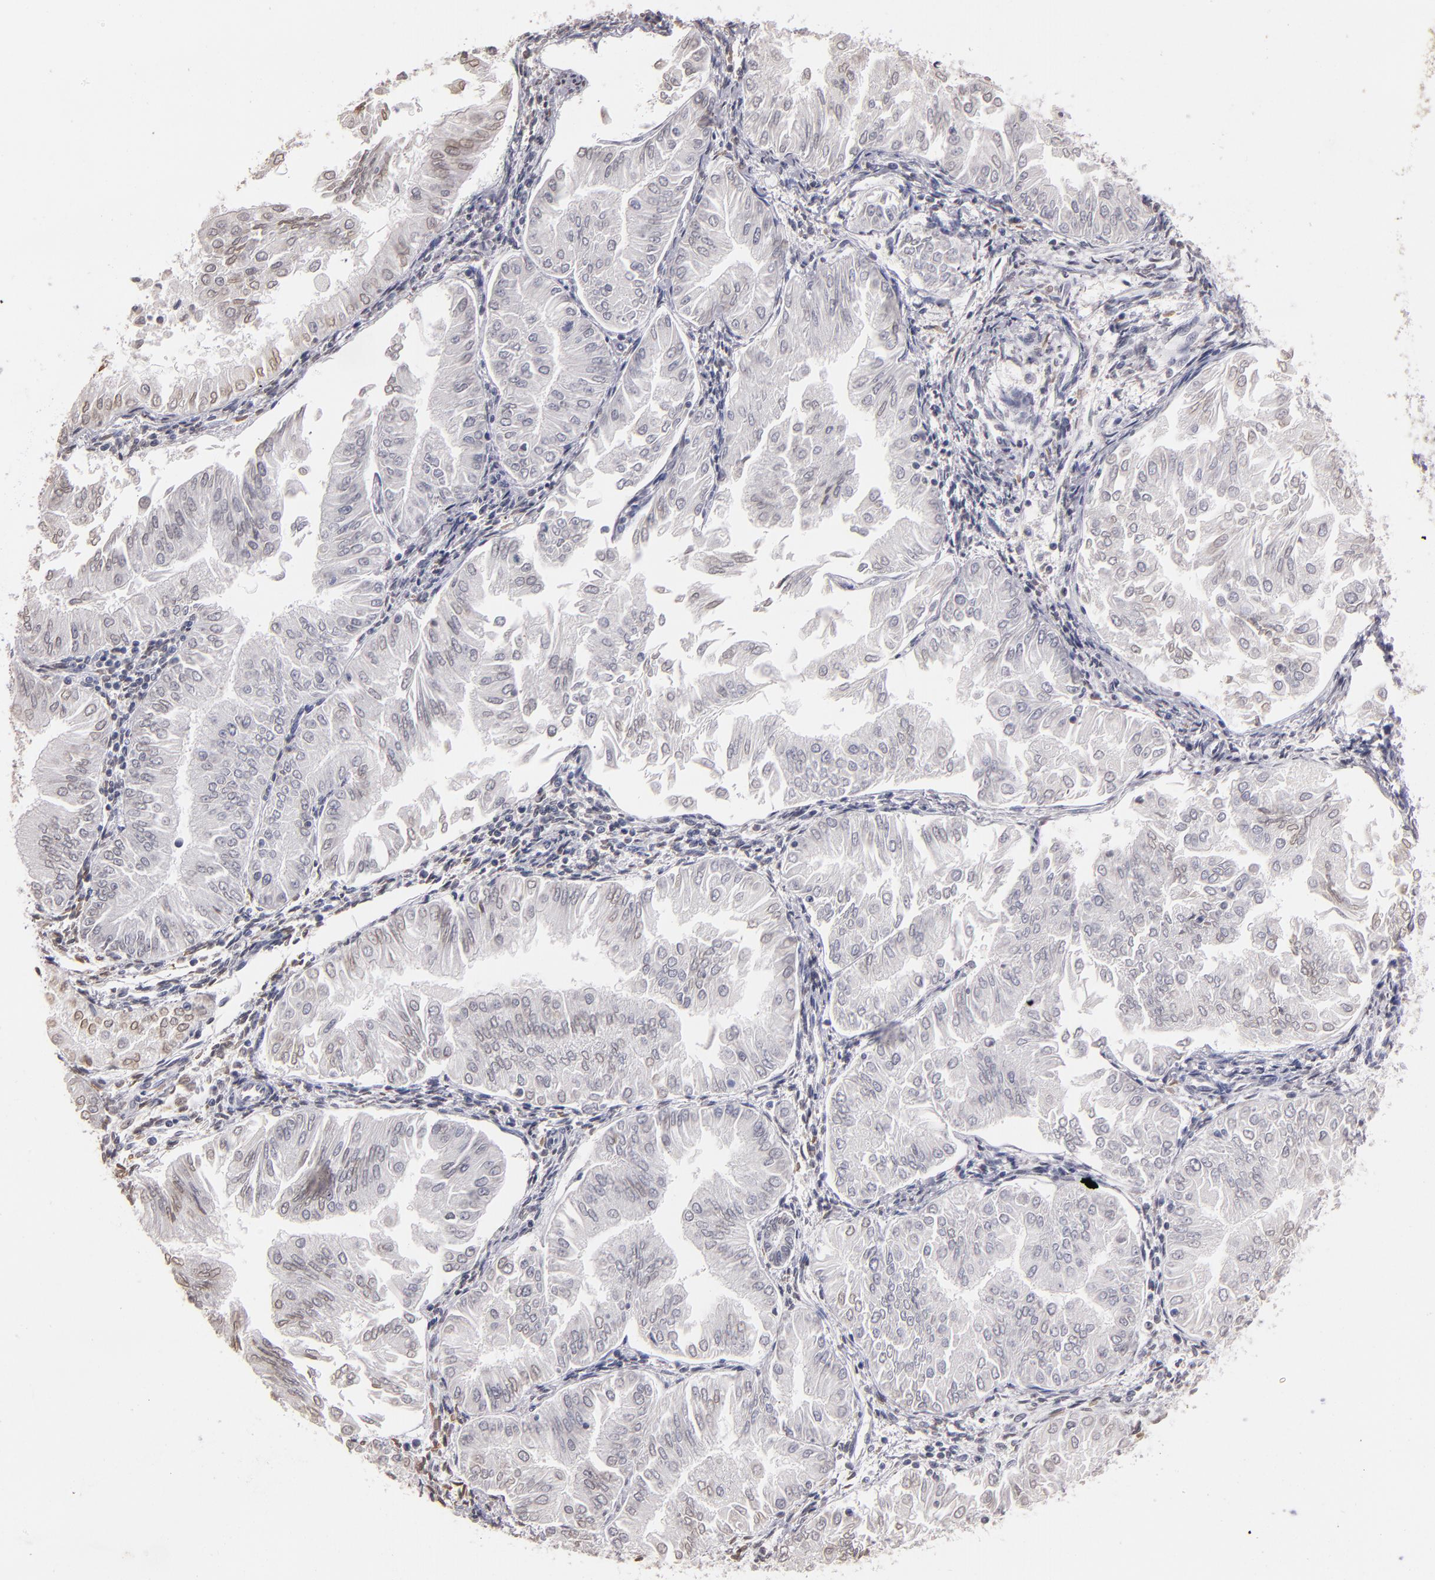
{"staining": {"intensity": "negative", "quantity": "none", "location": "none"}, "tissue": "endometrial cancer", "cell_type": "Tumor cells", "image_type": "cancer", "snomed": [{"axis": "morphology", "description": "Adenocarcinoma, NOS"}, {"axis": "topography", "description": "Endometrium"}], "caption": "Immunohistochemistry (IHC) photomicrograph of neoplastic tissue: human endometrial adenocarcinoma stained with DAB (3,3'-diaminobenzidine) displays no significant protein staining in tumor cells.", "gene": "SOX10", "patient": {"sex": "female", "age": 53}}